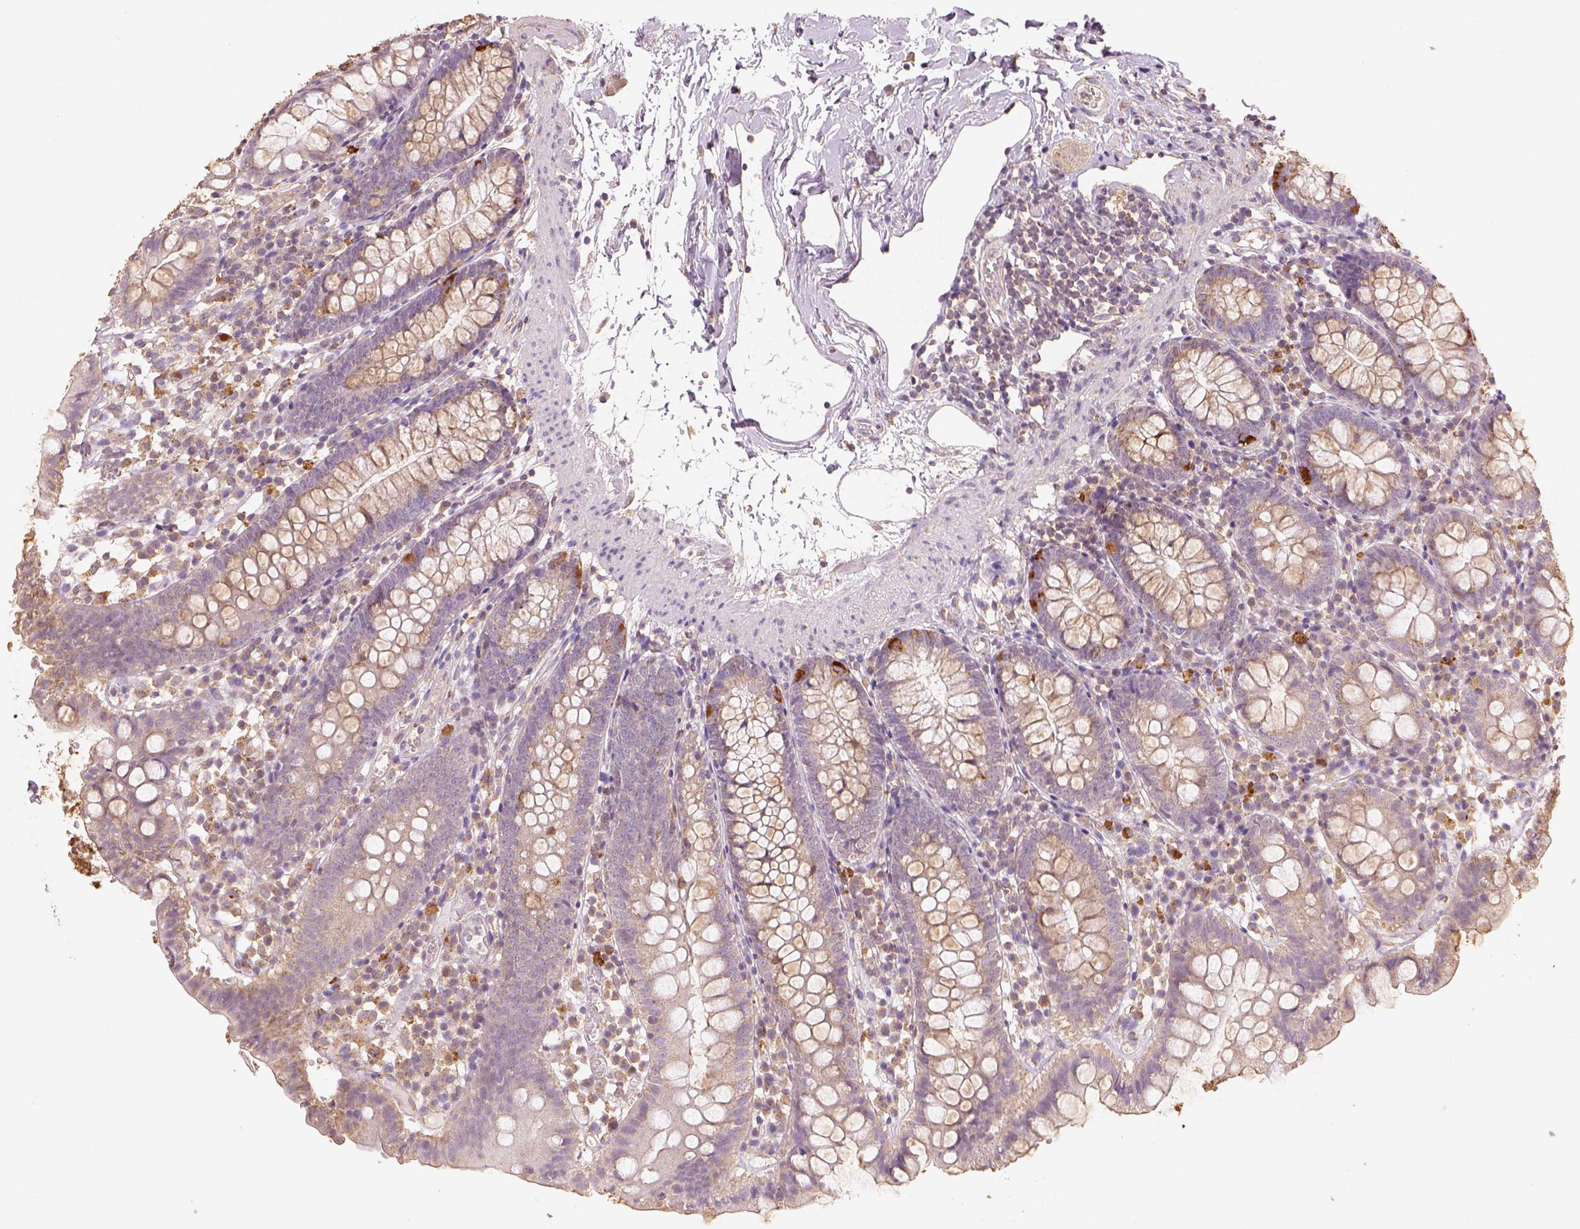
{"staining": {"intensity": "moderate", "quantity": "<25%", "location": "cytoplasmic/membranous"}, "tissue": "small intestine", "cell_type": "Glandular cells", "image_type": "normal", "snomed": [{"axis": "morphology", "description": "Normal tissue, NOS"}, {"axis": "topography", "description": "Small intestine"}], "caption": "Benign small intestine shows moderate cytoplasmic/membranous expression in about <25% of glandular cells.", "gene": "AP2B1", "patient": {"sex": "female", "age": 90}}